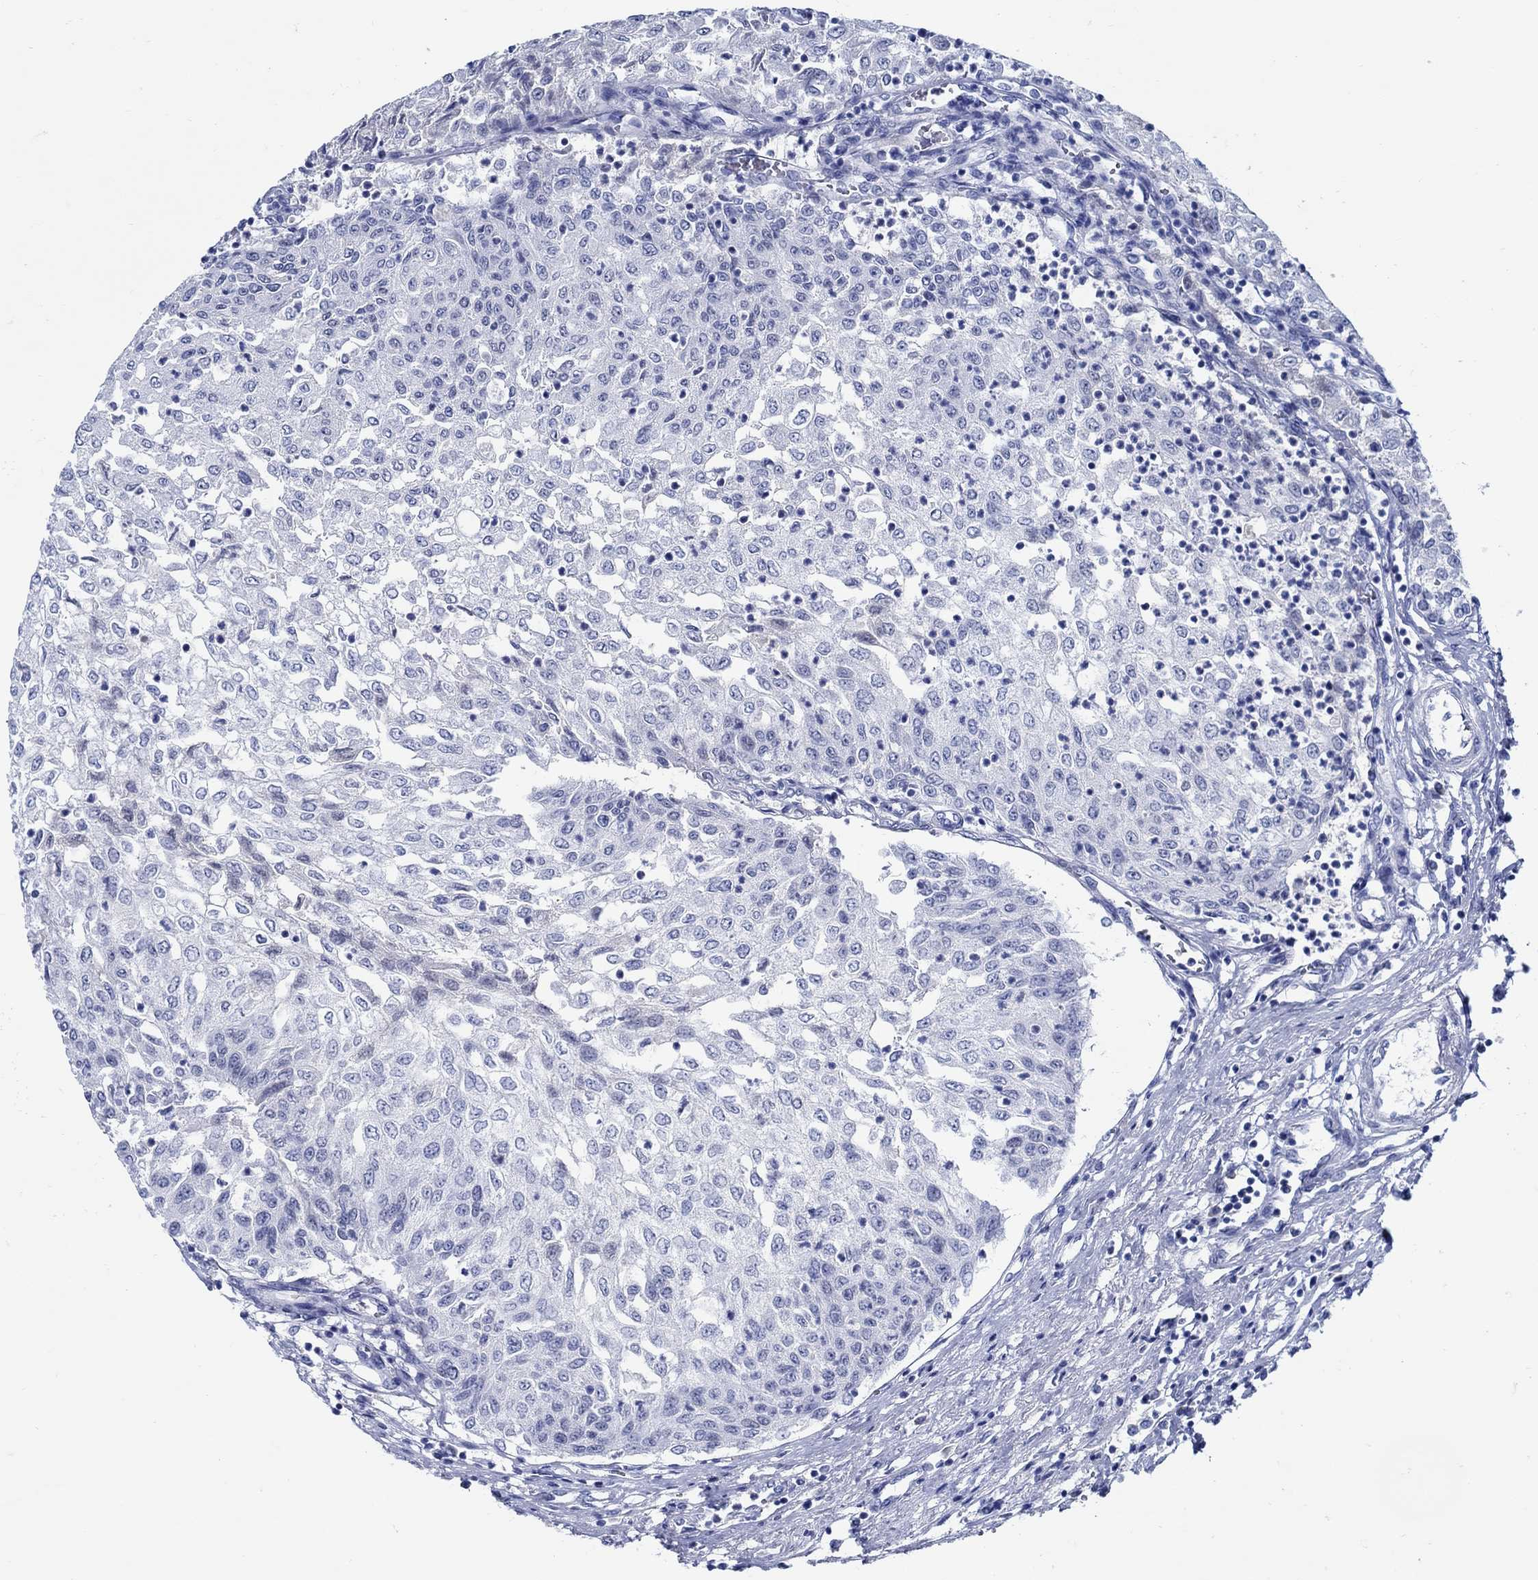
{"staining": {"intensity": "negative", "quantity": "none", "location": "none"}, "tissue": "urothelial cancer", "cell_type": "Tumor cells", "image_type": "cancer", "snomed": [{"axis": "morphology", "description": "Urothelial carcinoma, Low grade"}, {"axis": "topography", "description": "Urinary bladder"}], "caption": "Photomicrograph shows no significant protein expression in tumor cells of urothelial cancer.", "gene": "PAX9", "patient": {"sex": "male", "age": 78}}